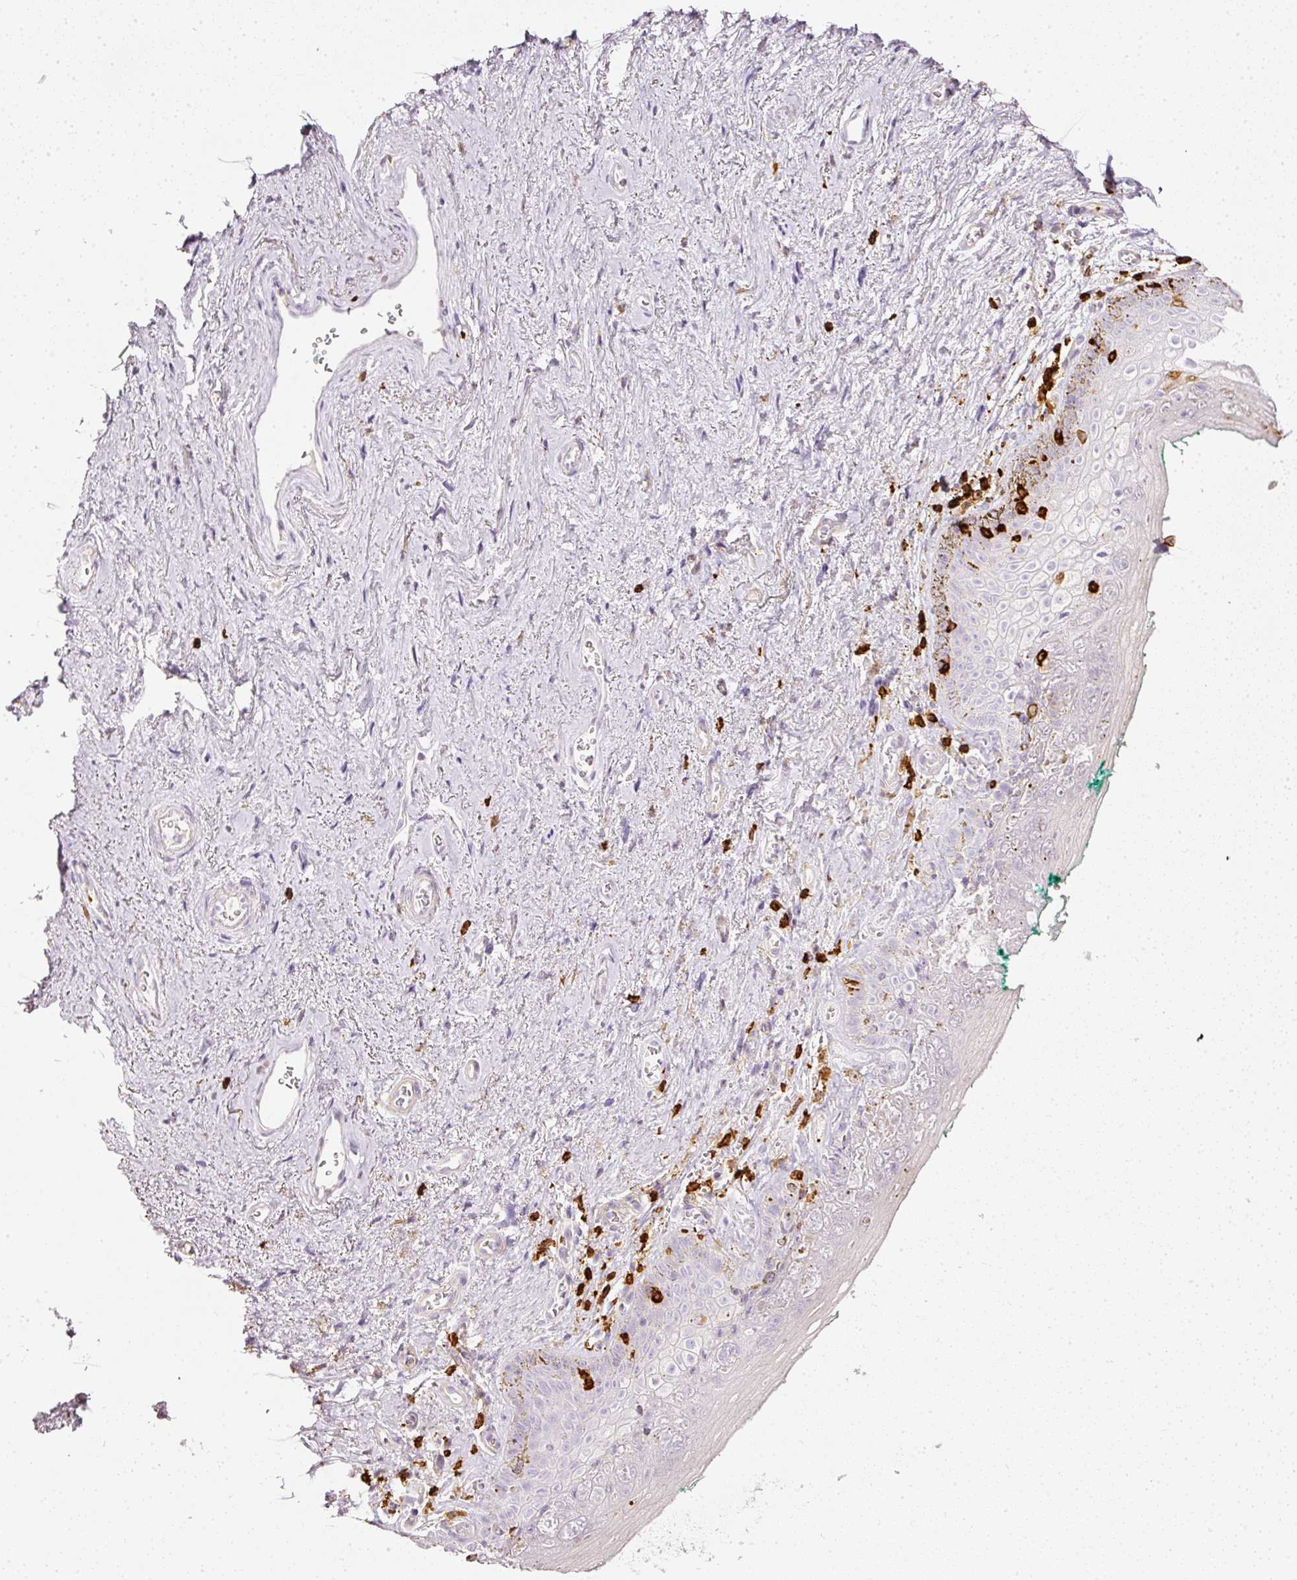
{"staining": {"intensity": "negative", "quantity": "none", "location": "none"}, "tissue": "vagina", "cell_type": "Squamous epithelial cells", "image_type": "normal", "snomed": [{"axis": "morphology", "description": "Normal tissue, NOS"}, {"axis": "topography", "description": "Vulva"}, {"axis": "topography", "description": "Vagina"}, {"axis": "topography", "description": "Peripheral nerve tissue"}], "caption": "Immunohistochemical staining of unremarkable vagina exhibits no significant positivity in squamous epithelial cells. Nuclei are stained in blue.", "gene": "EVL", "patient": {"sex": "female", "age": 66}}